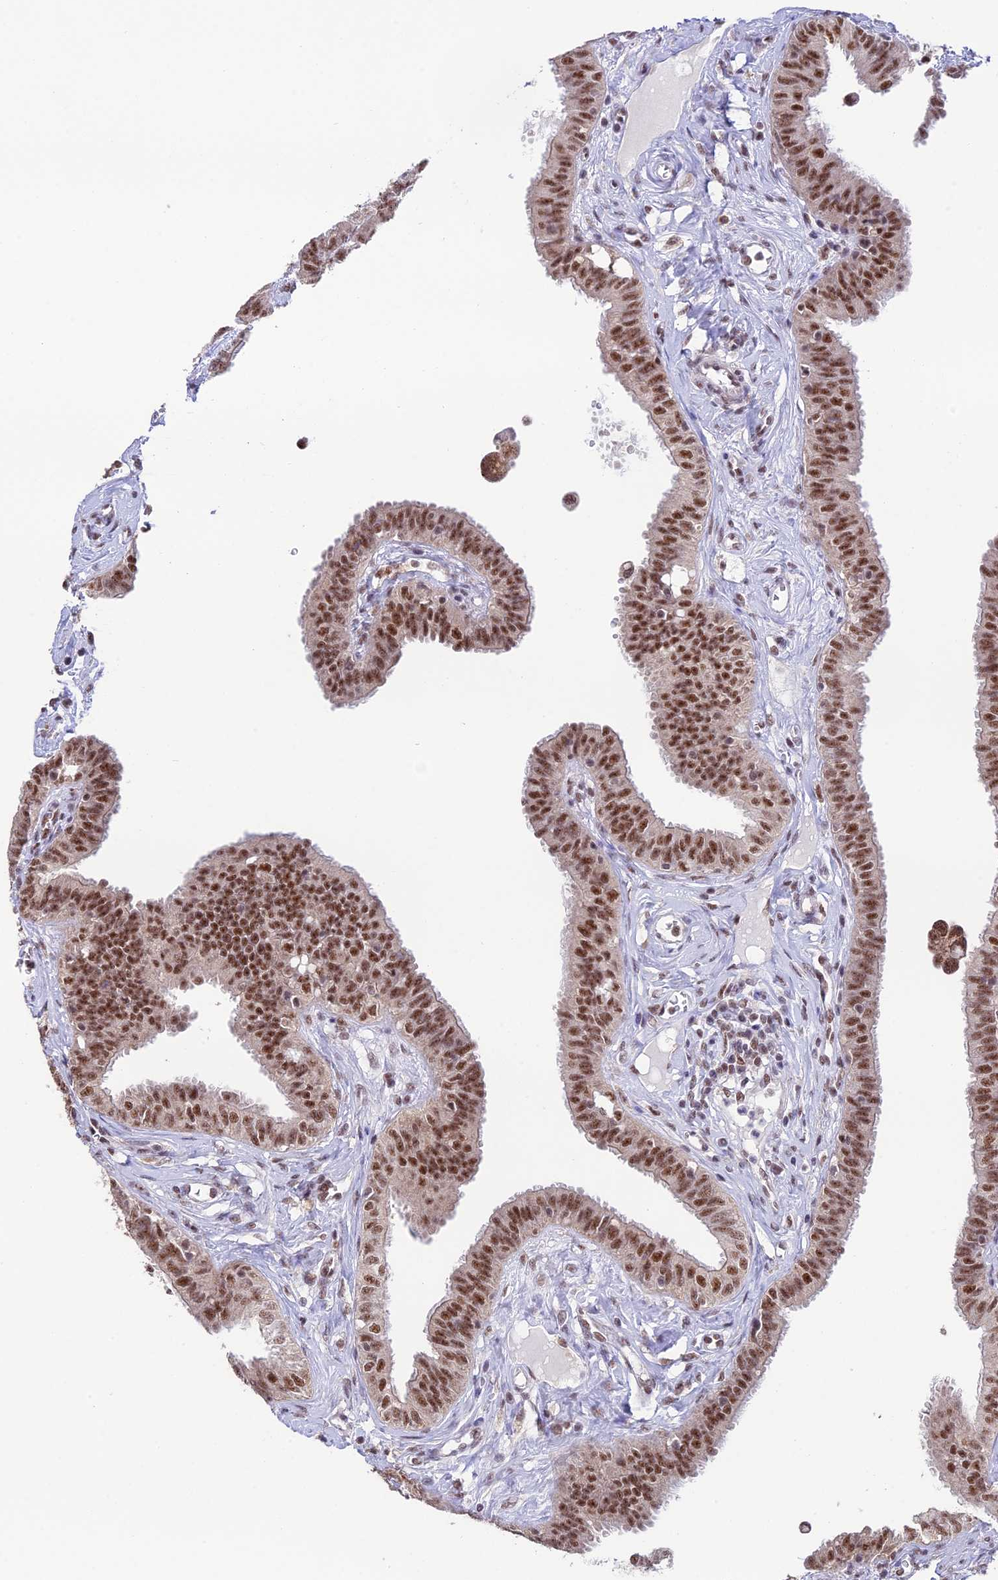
{"staining": {"intensity": "strong", "quantity": ">75%", "location": "nuclear"}, "tissue": "fallopian tube", "cell_type": "Glandular cells", "image_type": "normal", "snomed": [{"axis": "morphology", "description": "Normal tissue, NOS"}, {"axis": "morphology", "description": "Carcinoma, NOS"}, {"axis": "topography", "description": "Fallopian tube"}, {"axis": "topography", "description": "Ovary"}], "caption": "Protein staining of unremarkable fallopian tube reveals strong nuclear positivity in approximately >75% of glandular cells. (Stains: DAB in brown, nuclei in blue, Microscopy: brightfield microscopy at high magnification).", "gene": "THOC7", "patient": {"sex": "female", "age": 59}}